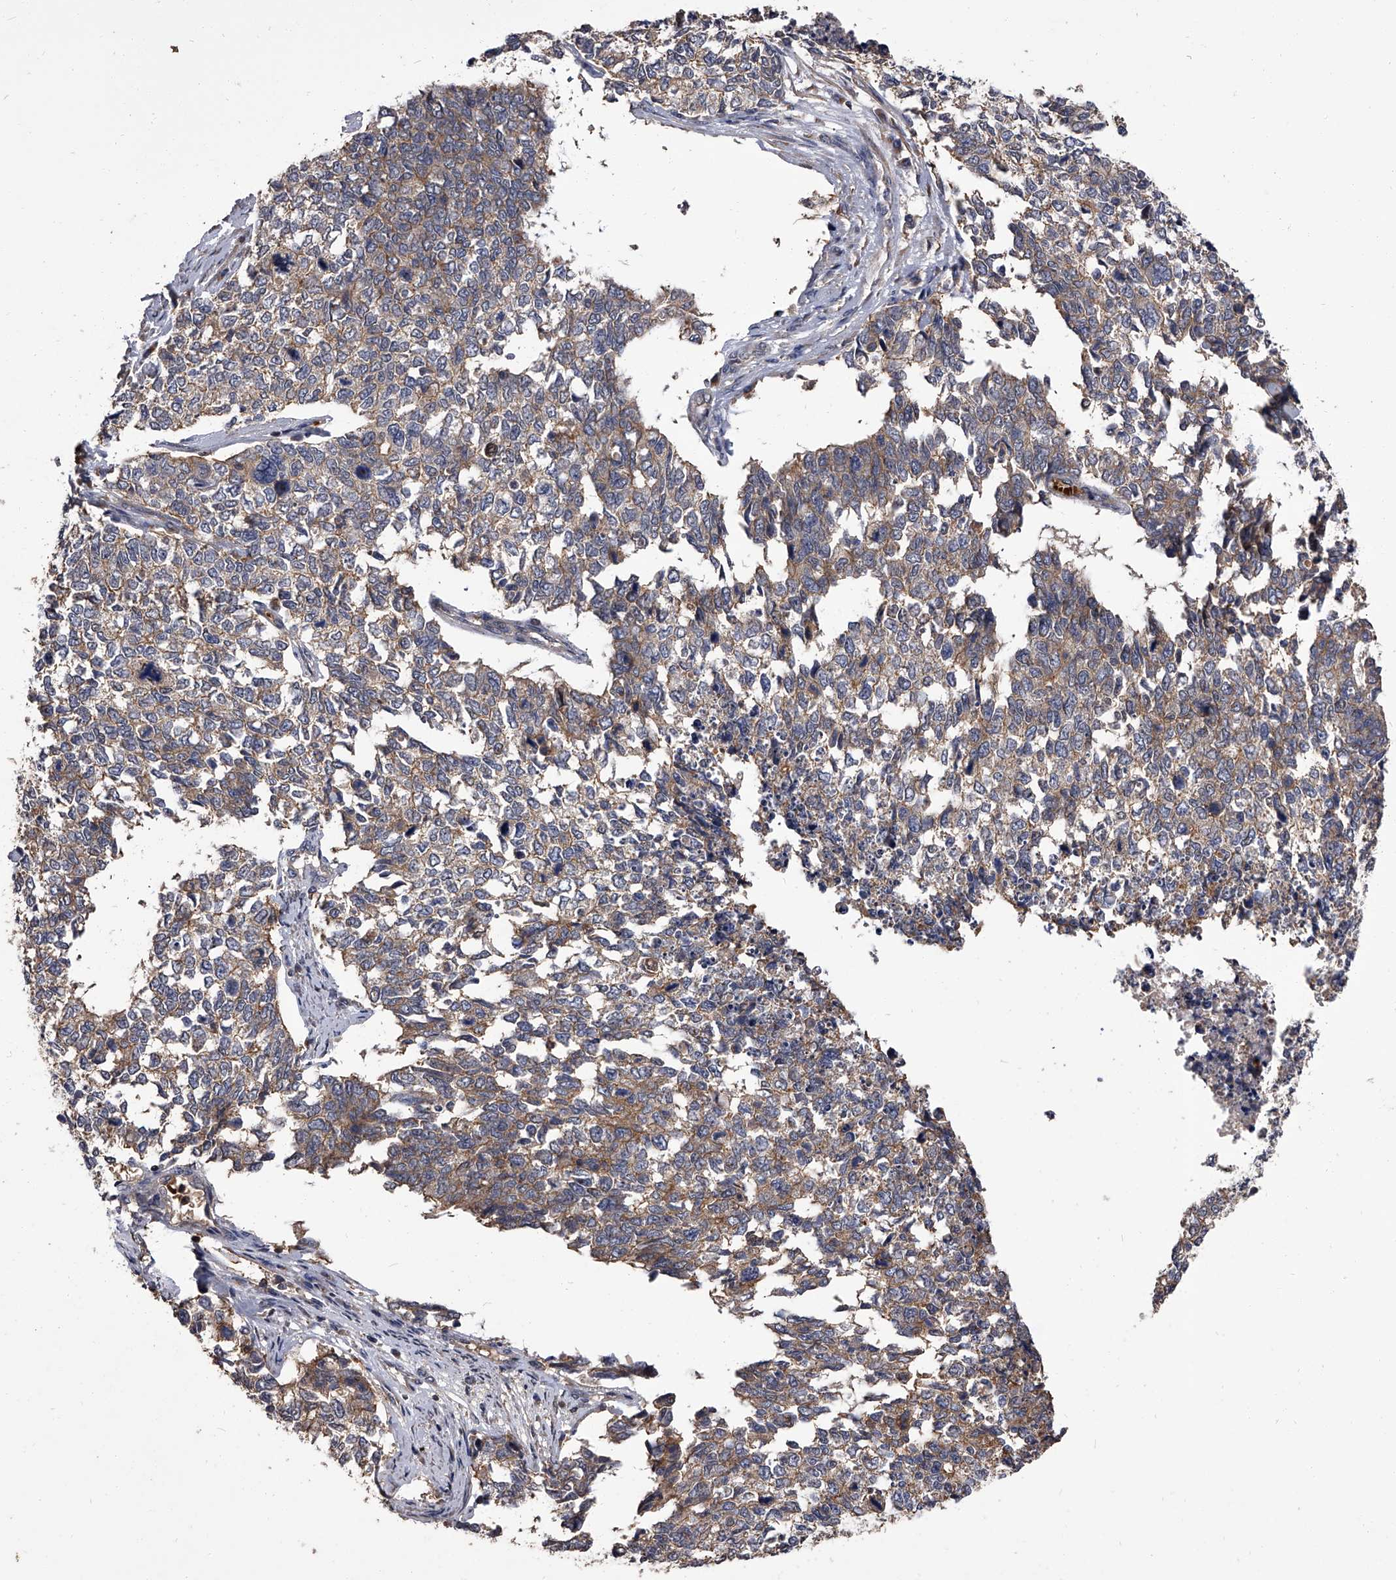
{"staining": {"intensity": "weak", "quantity": "25%-75%", "location": "cytoplasmic/membranous"}, "tissue": "cervical cancer", "cell_type": "Tumor cells", "image_type": "cancer", "snomed": [{"axis": "morphology", "description": "Squamous cell carcinoma, NOS"}, {"axis": "topography", "description": "Cervix"}], "caption": "Immunohistochemistry (DAB) staining of squamous cell carcinoma (cervical) shows weak cytoplasmic/membranous protein staining in about 25%-75% of tumor cells.", "gene": "STK36", "patient": {"sex": "female", "age": 63}}